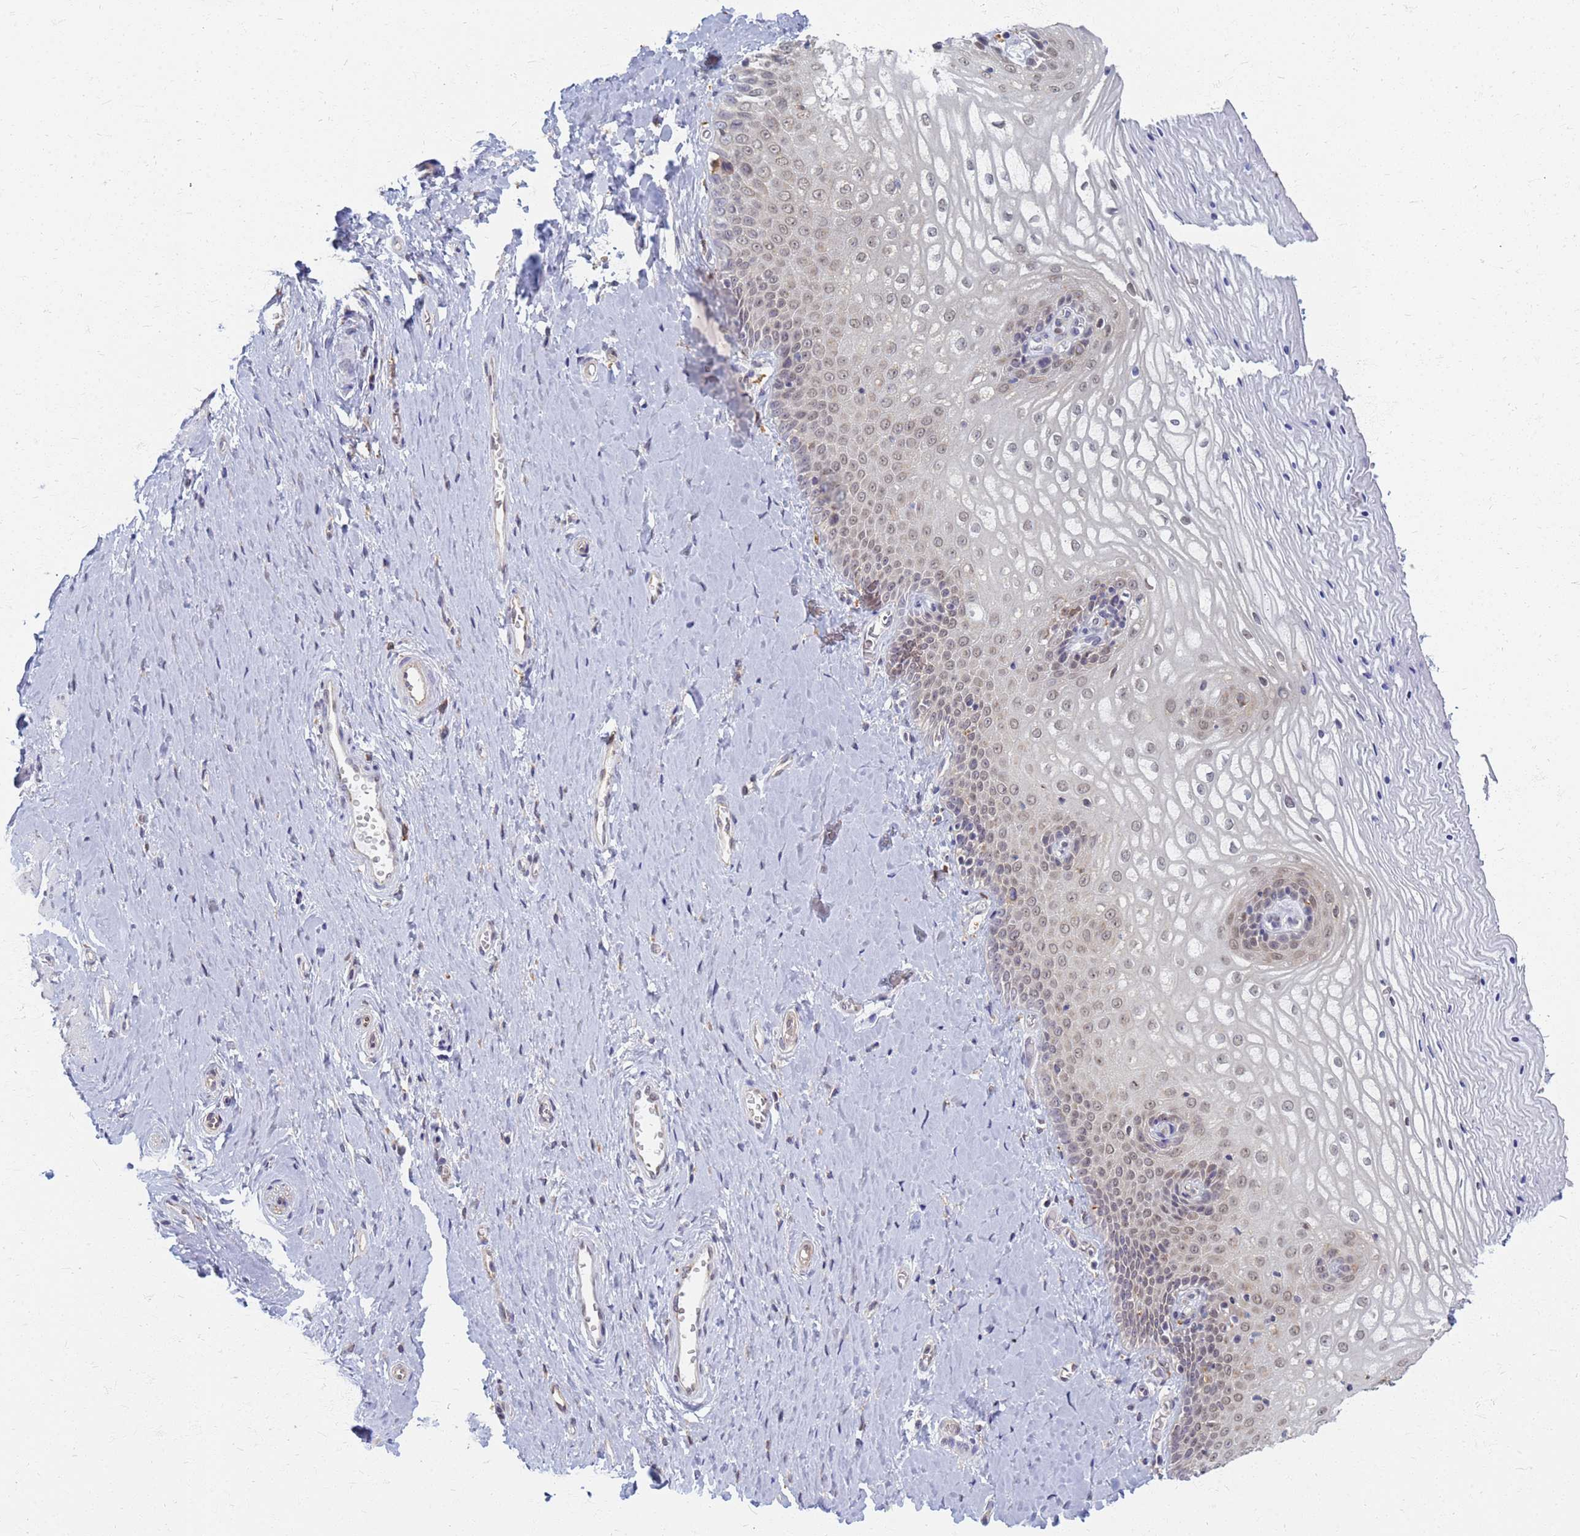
{"staining": {"intensity": "weak", "quantity": "25%-75%", "location": "nuclear"}, "tissue": "vagina", "cell_type": "Squamous epithelial cells", "image_type": "normal", "snomed": [{"axis": "morphology", "description": "Normal tissue, NOS"}, {"axis": "topography", "description": "Vagina"}], "caption": "Immunohistochemistry (IHC) (DAB (3,3'-diaminobenzidine)) staining of benign vagina reveals weak nuclear protein expression in about 25%-75% of squamous epithelial cells.", "gene": "ATP6V1E1", "patient": {"sex": "female", "age": 65}}